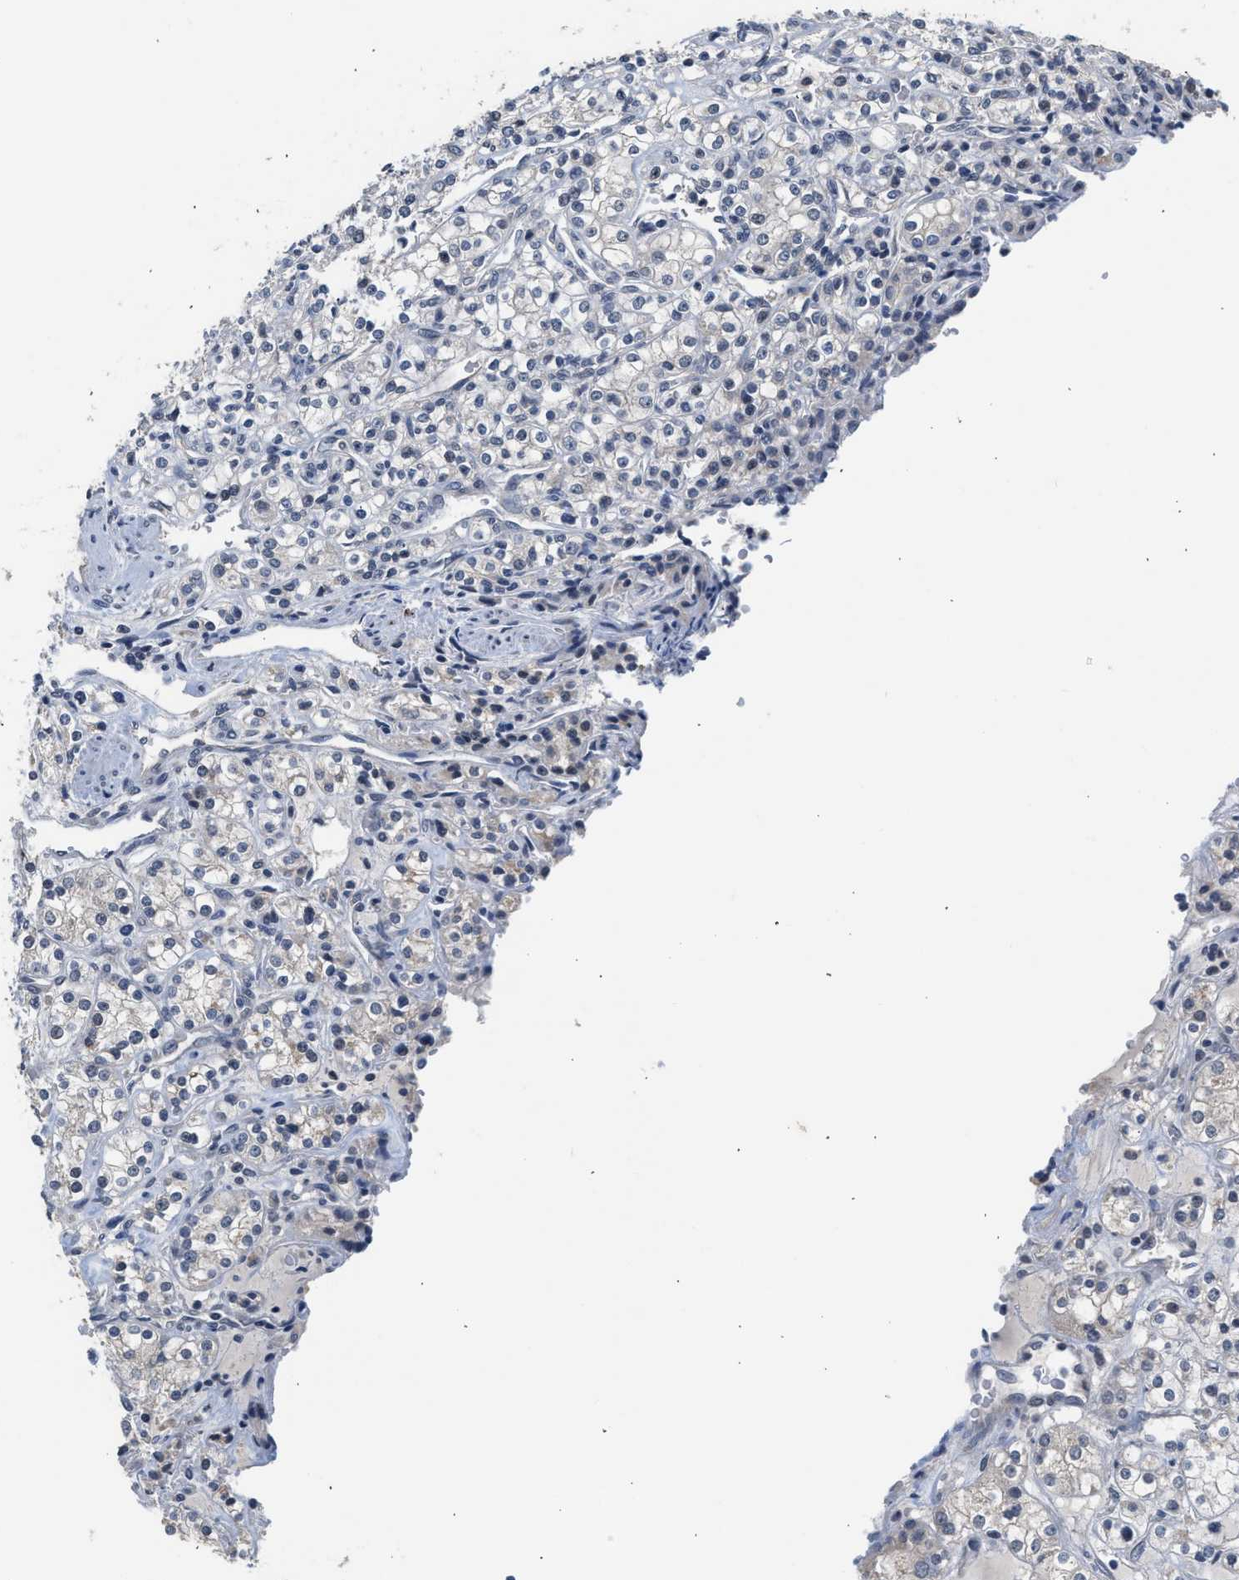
{"staining": {"intensity": "negative", "quantity": "none", "location": "none"}, "tissue": "renal cancer", "cell_type": "Tumor cells", "image_type": "cancer", "snomed": [{"axis": "morphology", "description": "Adenocarcinoma, NOS"}, {"axis": "topography", "description": "Kidney"}], "caption": "The histopathology image shows no staining of tumor cells in renal cancer.", "gene": "CSF3R", "patient": {"sex": "male", "age": 77}}